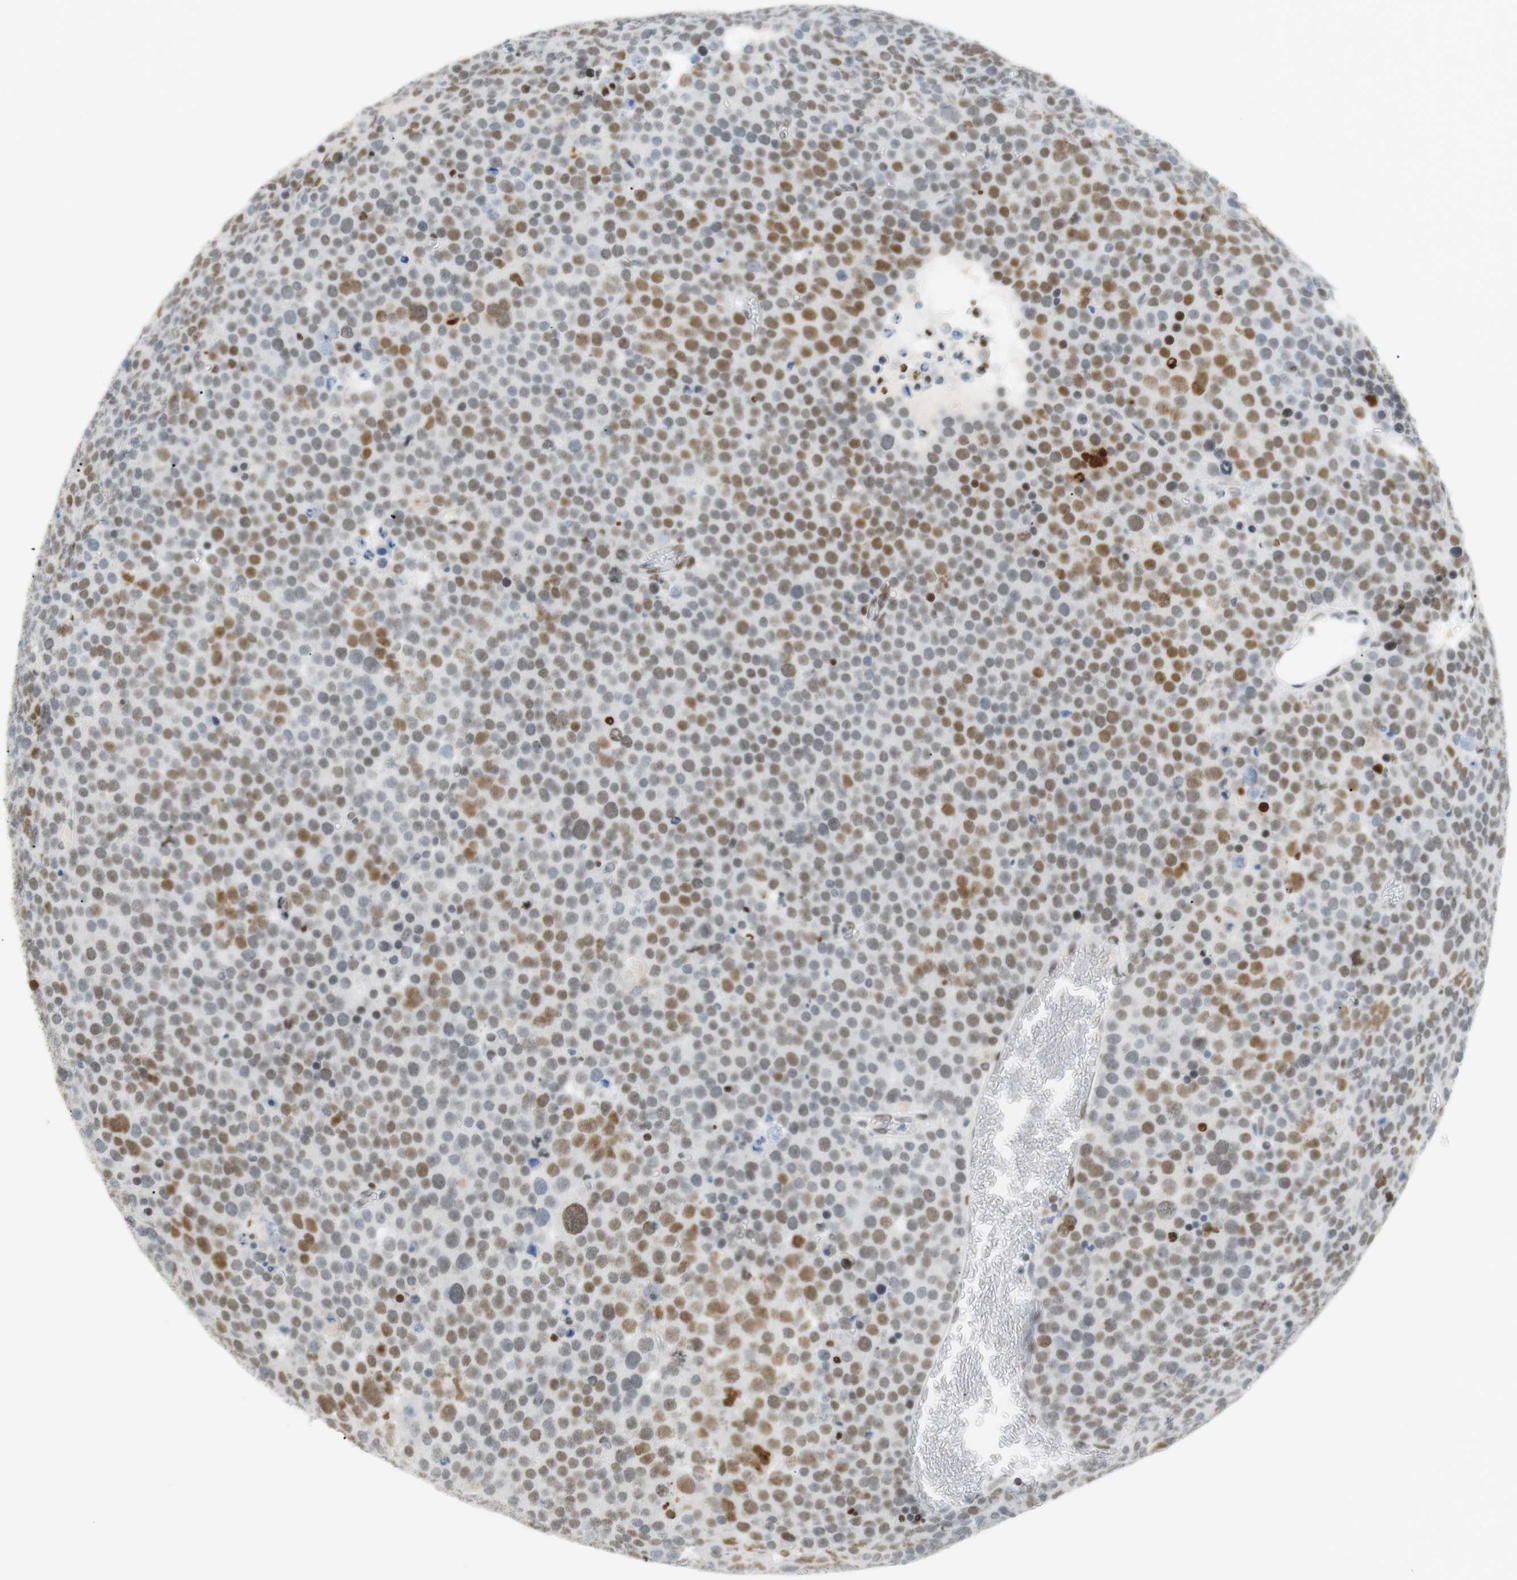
{"staining": {"intensity": "moderate", "quantity": ">75%", "location": "nuclear"}, "tissue": "testis cancer", "cell_type": "Tumor cells", "image_type": "cancer", "snomed": [{"axis": "morphology", "description": "Seminoma, NOS"}, {"axis": "topography", "description": "Testis"}], "caption": "An immunohistochemistry (IHC) photomicrograph of neoplastic tissue is shown. Protein staining in brown labels moderate nuclear positivity in seminoma (testis) within tumor cells. (IHC, brightfield microscopy, high magnification).", "gene": "BMI1", "patient": {"sex": "male", "age": 71}}